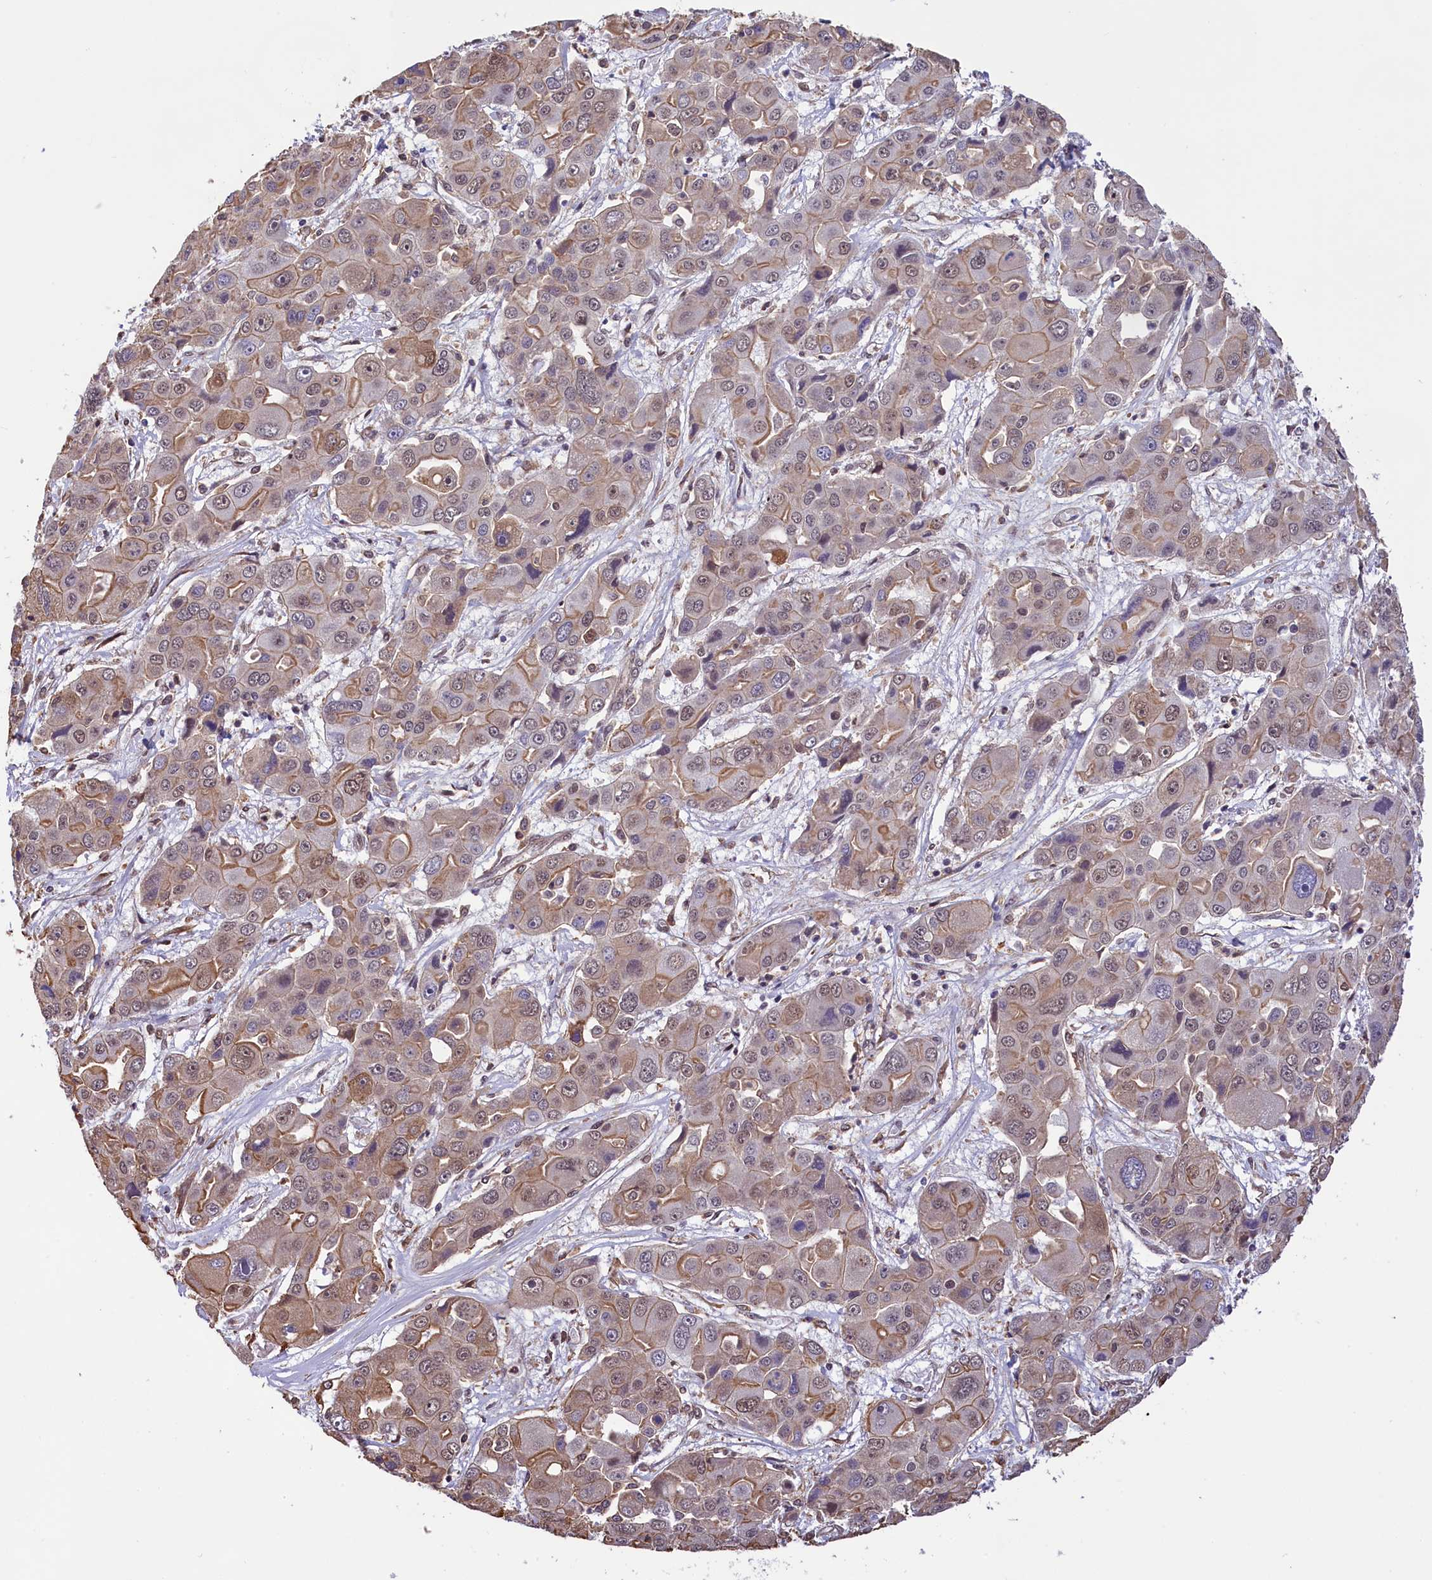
{"staining": {"intensity": "moderate", "quantity": "25%-75%", "location": "cytoplasmic/membranous,nuclear"}, "tissue": "liver cancer", "cell_type": "Tumor cells", "image_type": "cancer", "snomed": [{"axis": "morphology", "description": "Cholangiocarcinoma"}, {"axis": "topography", "description": "Liver"}], "caption": "IHC (DAB (3,3'-diaminobenzidine)) staining of liver cholangiocarcinoma exhibits moderate cytoplasmic/membranous and nuclear protein expression in approximately 25%-75% of tumor cells.", "gene": "ZC3H4", "patient": {"sex": "male", "age": 67}}